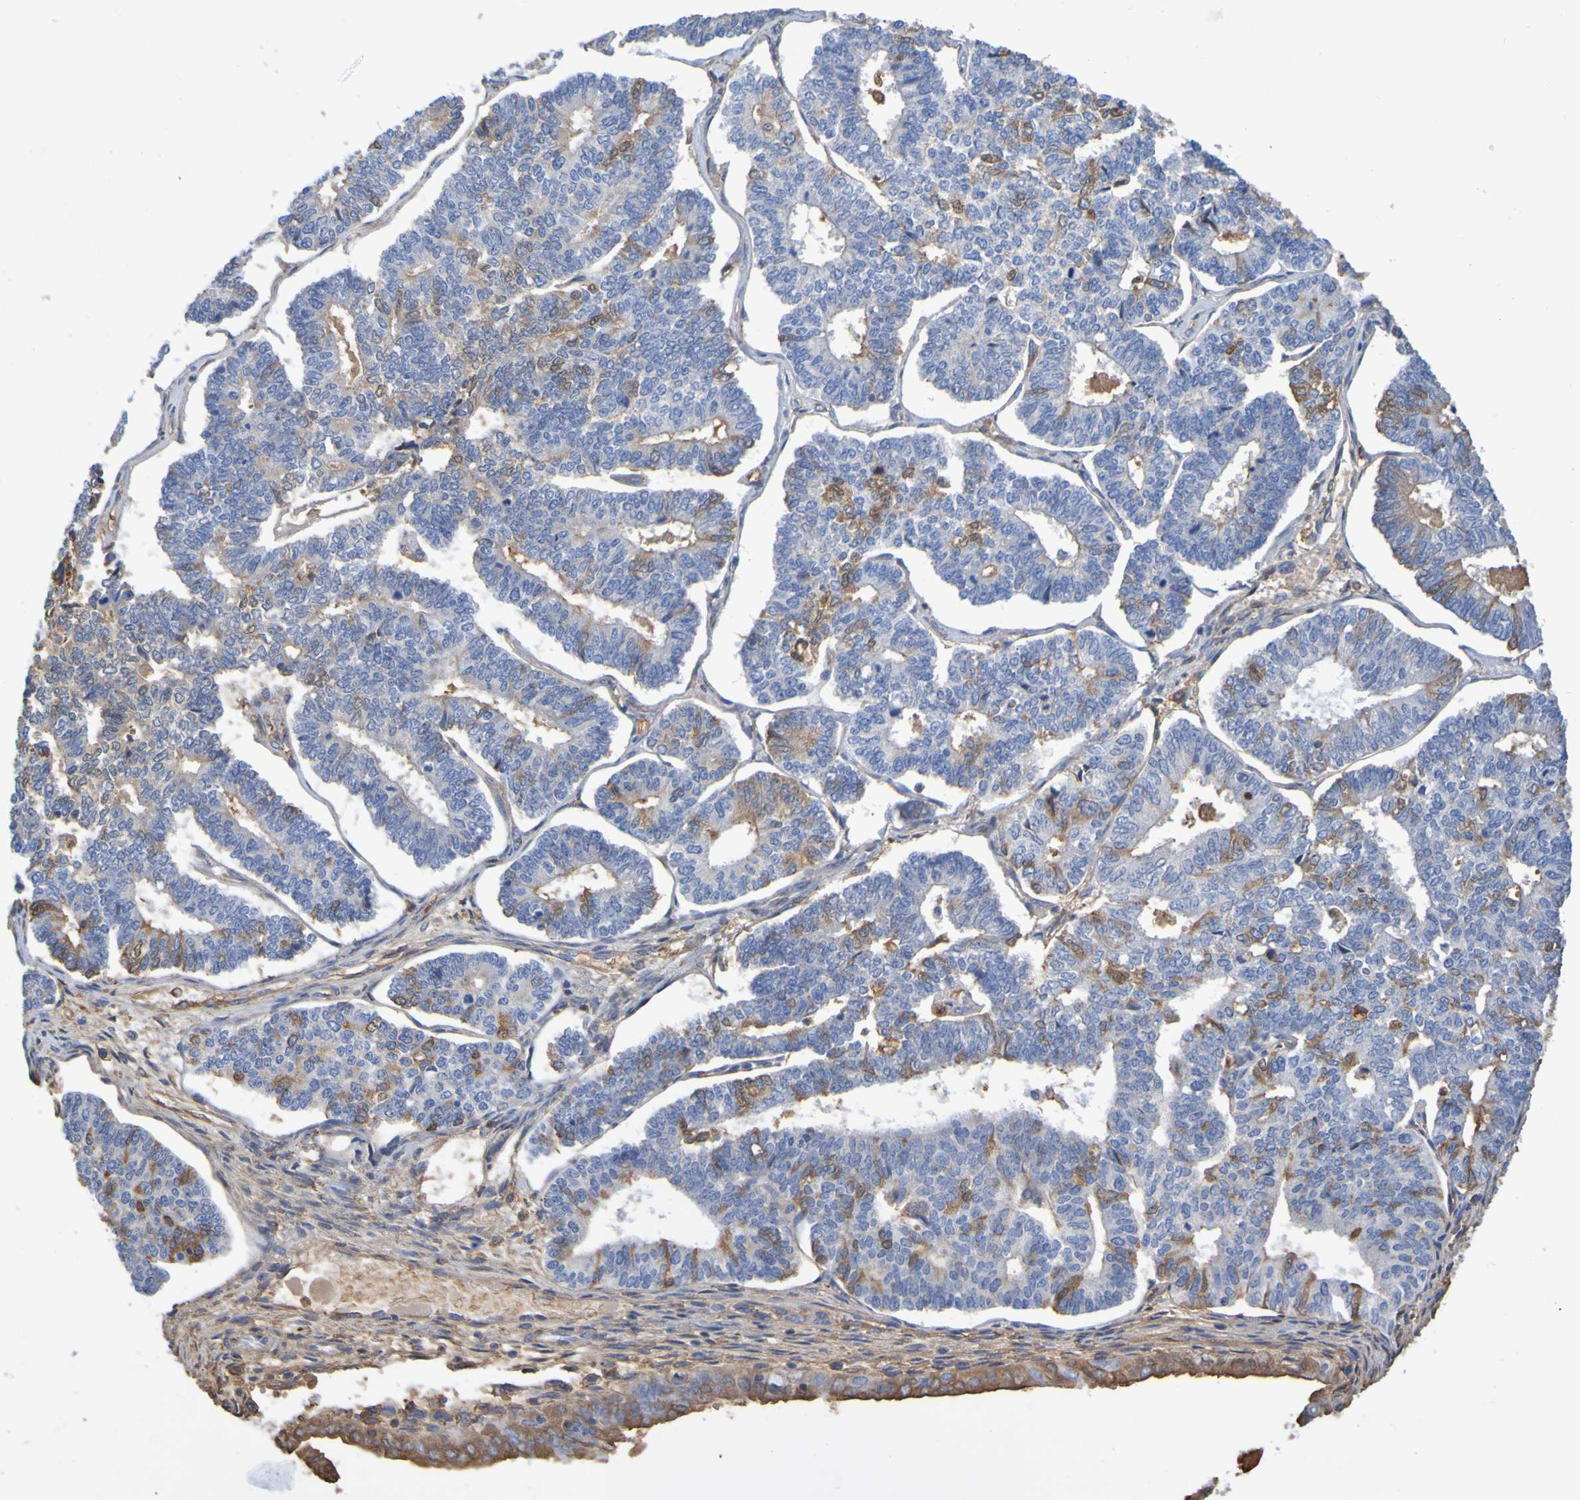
{"staining": {"intensity": "moderate", "quantity": "25%-75%", "location": "cytoplasmic/membranous"}, "tissue": "endometrial cancer", "cell_type": "Tumor cells", "image_type": "cancer", "snomed": [{"axis": "morphology", "description": "Adenocarcinoma, NOS"}, {"axis": "topography", "description": "Endometrium"}], "caption": "The histopathology image shows a brown stain indicating the presence of a protein in the cytoplasmic/membranous of tumor cells in adenocarcinoma (endometrial).", "gene": "GAB3", "patient": {"sex": "female", "age": 70}}